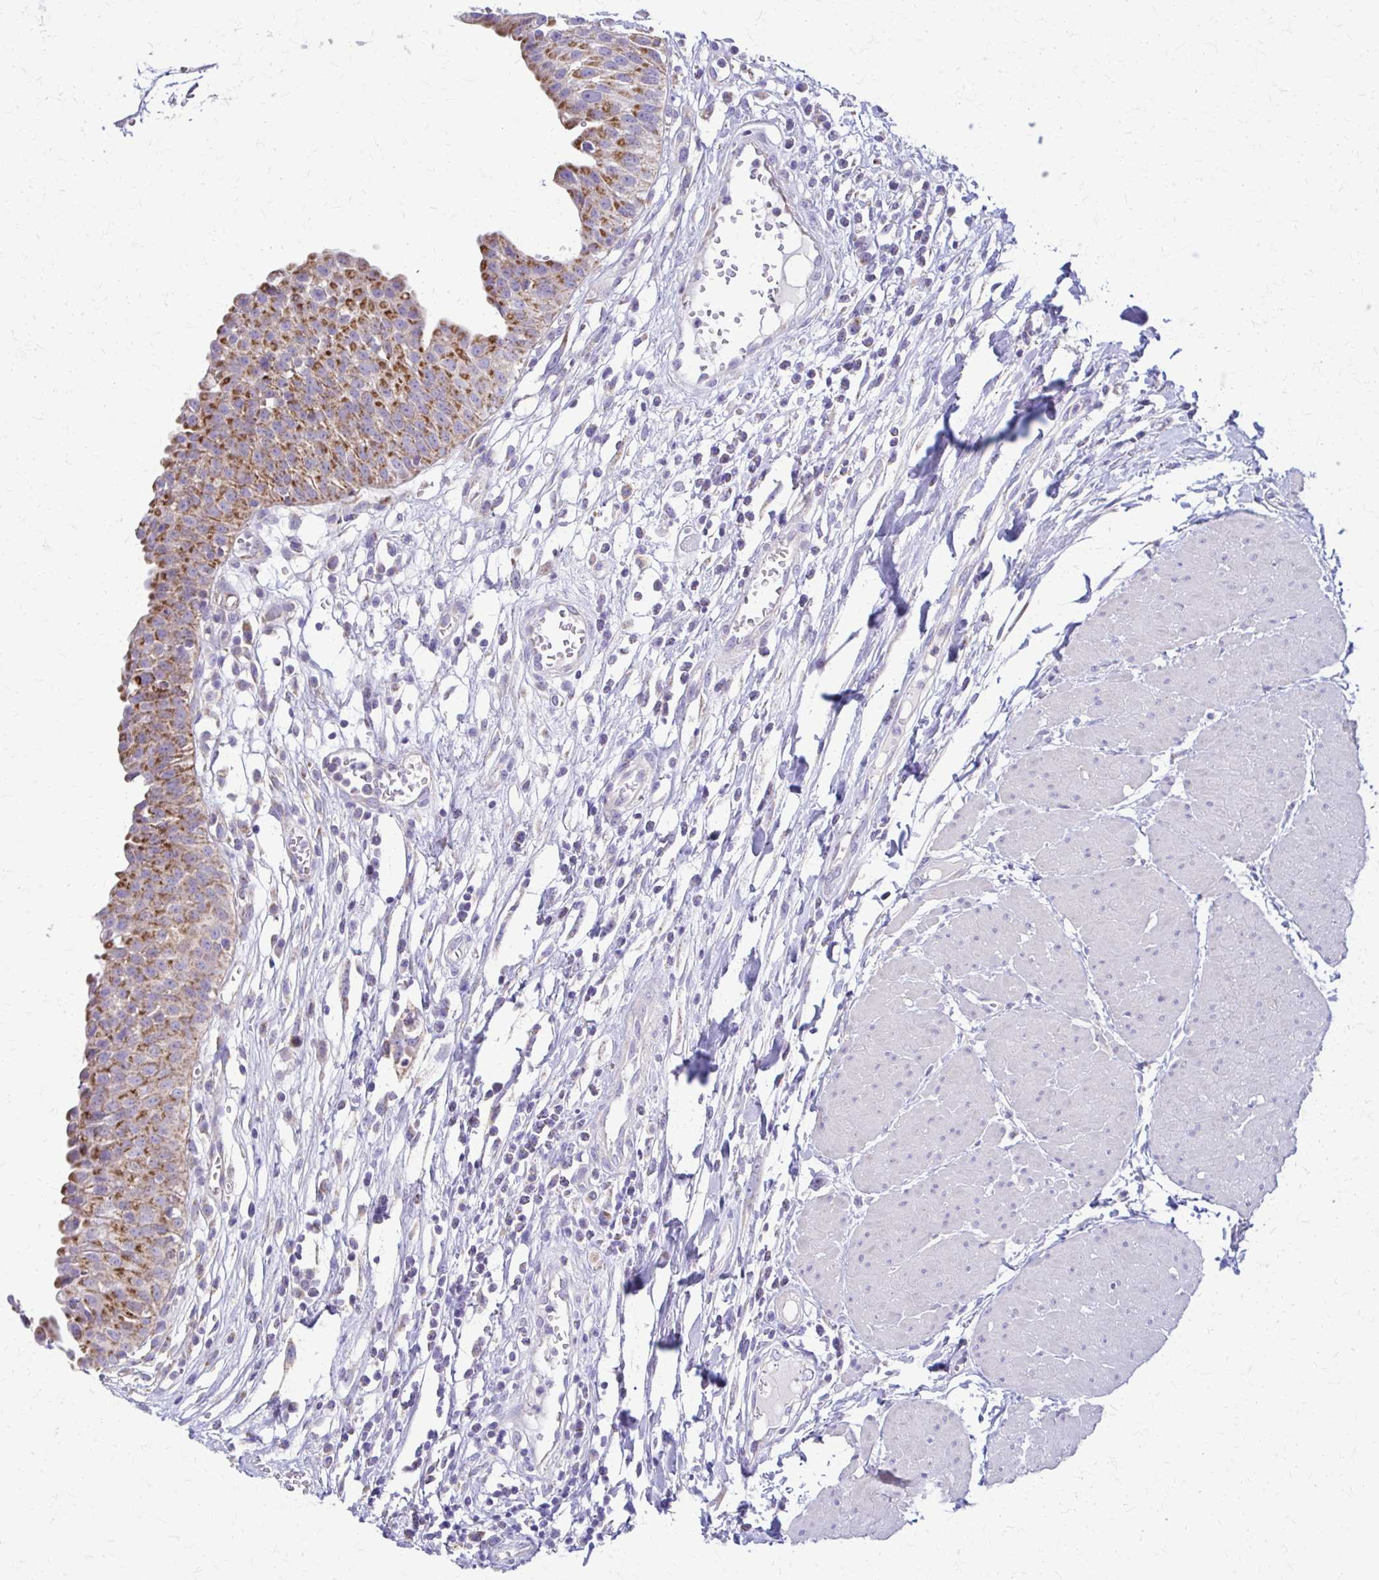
{"staining": {"intensity": "moderate", "quantity": ">75%", "location": "cytoplasmic/membranous"}, "tissue": "urinary bladder", "cell_type": "Urothelial cells", "image_type": "normal", "snomed": [{"axis": "morphology", "description": "Normal tissue, NOS"}, {"axis": "topography", "description": "Urinary bladder"}], "caption": "Protein expression by immunohistochemistry shows moderate cytoplasmic/membranous expression in approximately >75% of urothelial cells in normal urinary bladder. The staining is performed using DAB (3,3'-diaminobenzidine) brown chromogen to label protein expression. The nuclei are counter-stained blue using hematoxylin.", "gene": "SAMD13", "patient": {"sex": "male", "age": 64}}